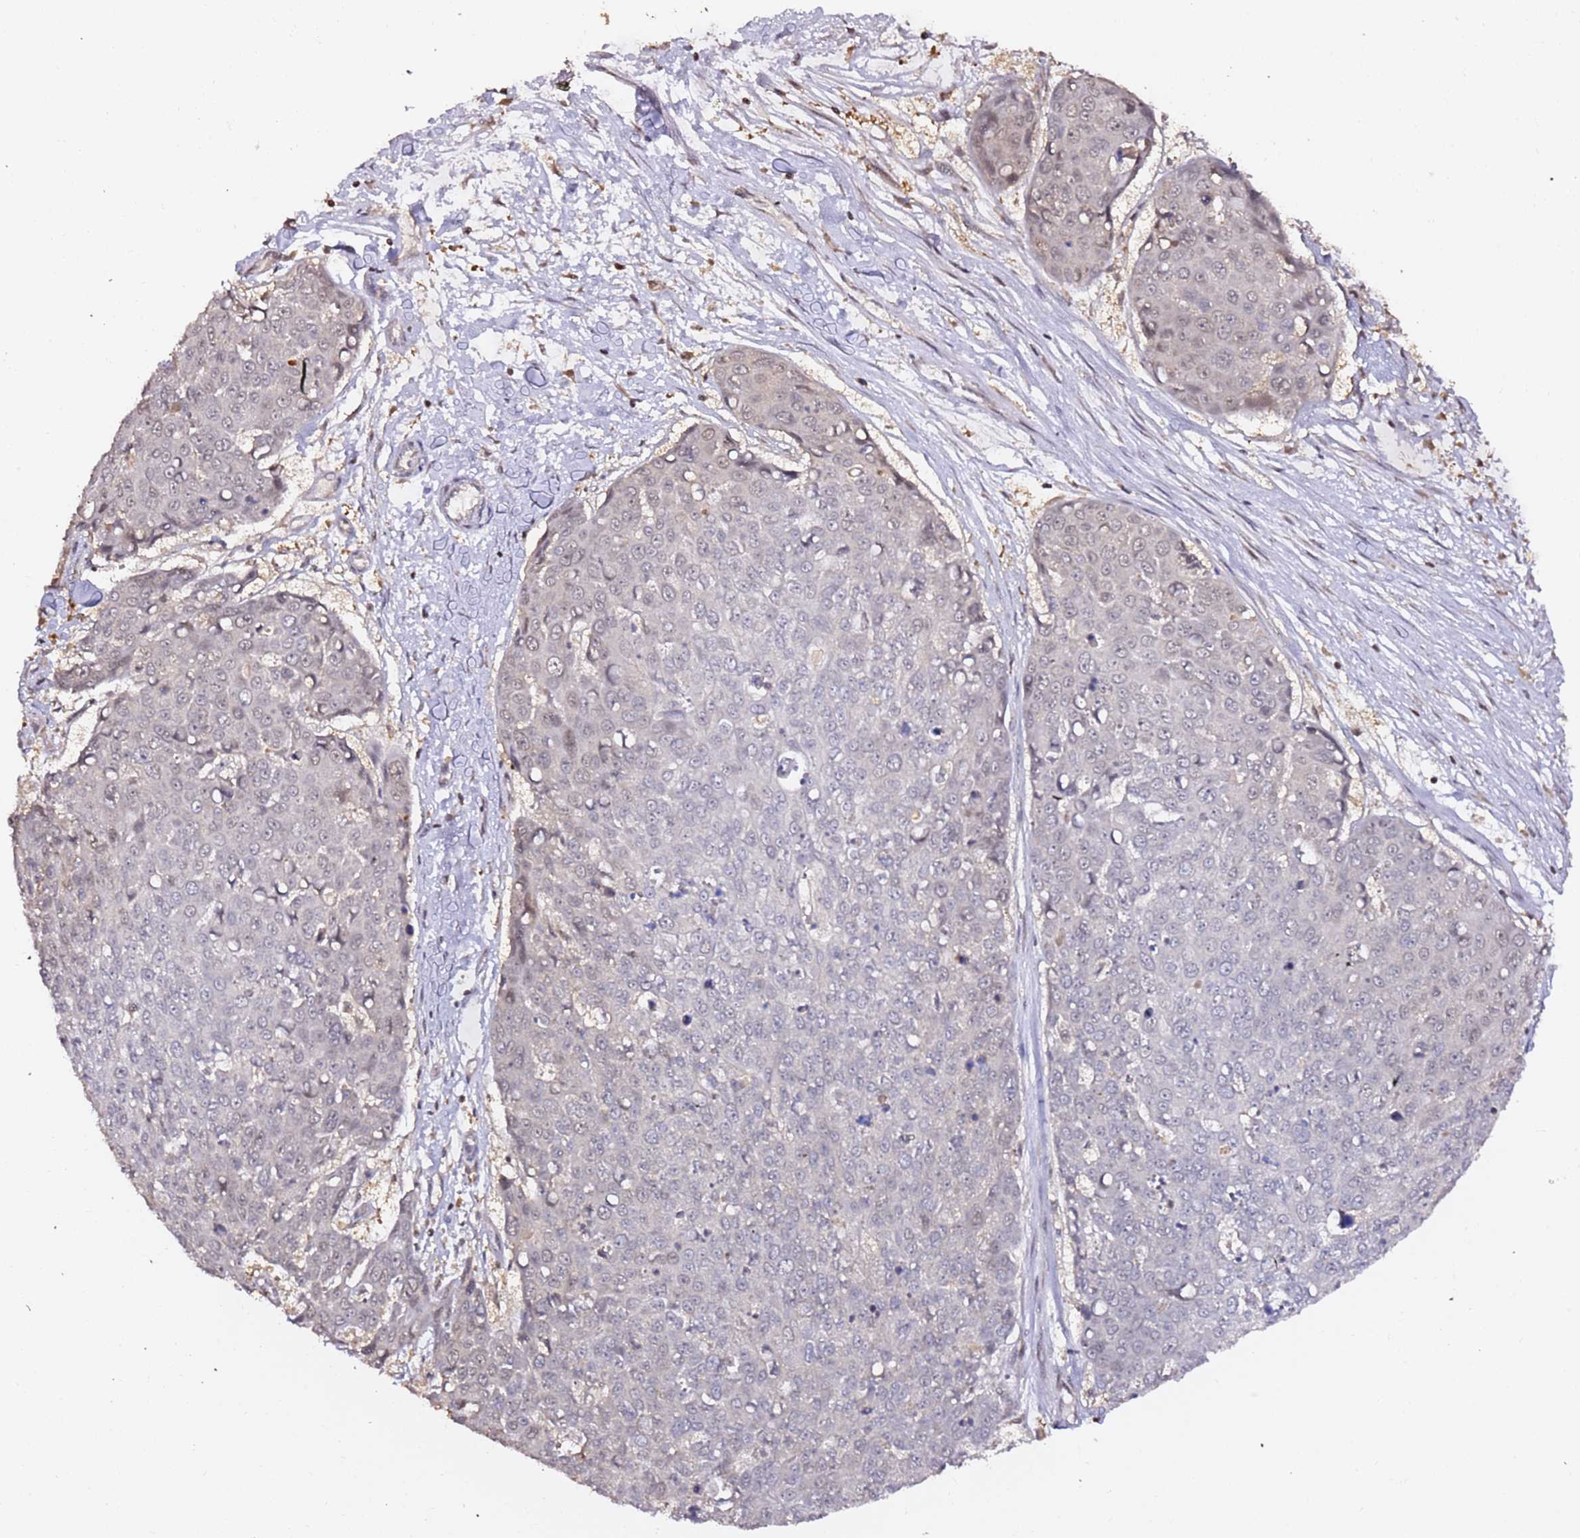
{"staining": {"intensity": "negative", "quantity": "none", "location": "none"}, "tissue": "skin cancer", "cell_type": "Tumor cells", "image_type": "cancer", "snomed": [{"axis": "morphology", "description": "Squamous cell carcinoma, NOS"}, {"axis": "topography", "description": "Skin"}], "caption": "Skin cancer (squamous cell carcinoma) was stained to show a protein in brown. There is no significant positivity in tumor cells.", "gene": "OR5V1", "patient": {"sex": "female", "age": 44}}